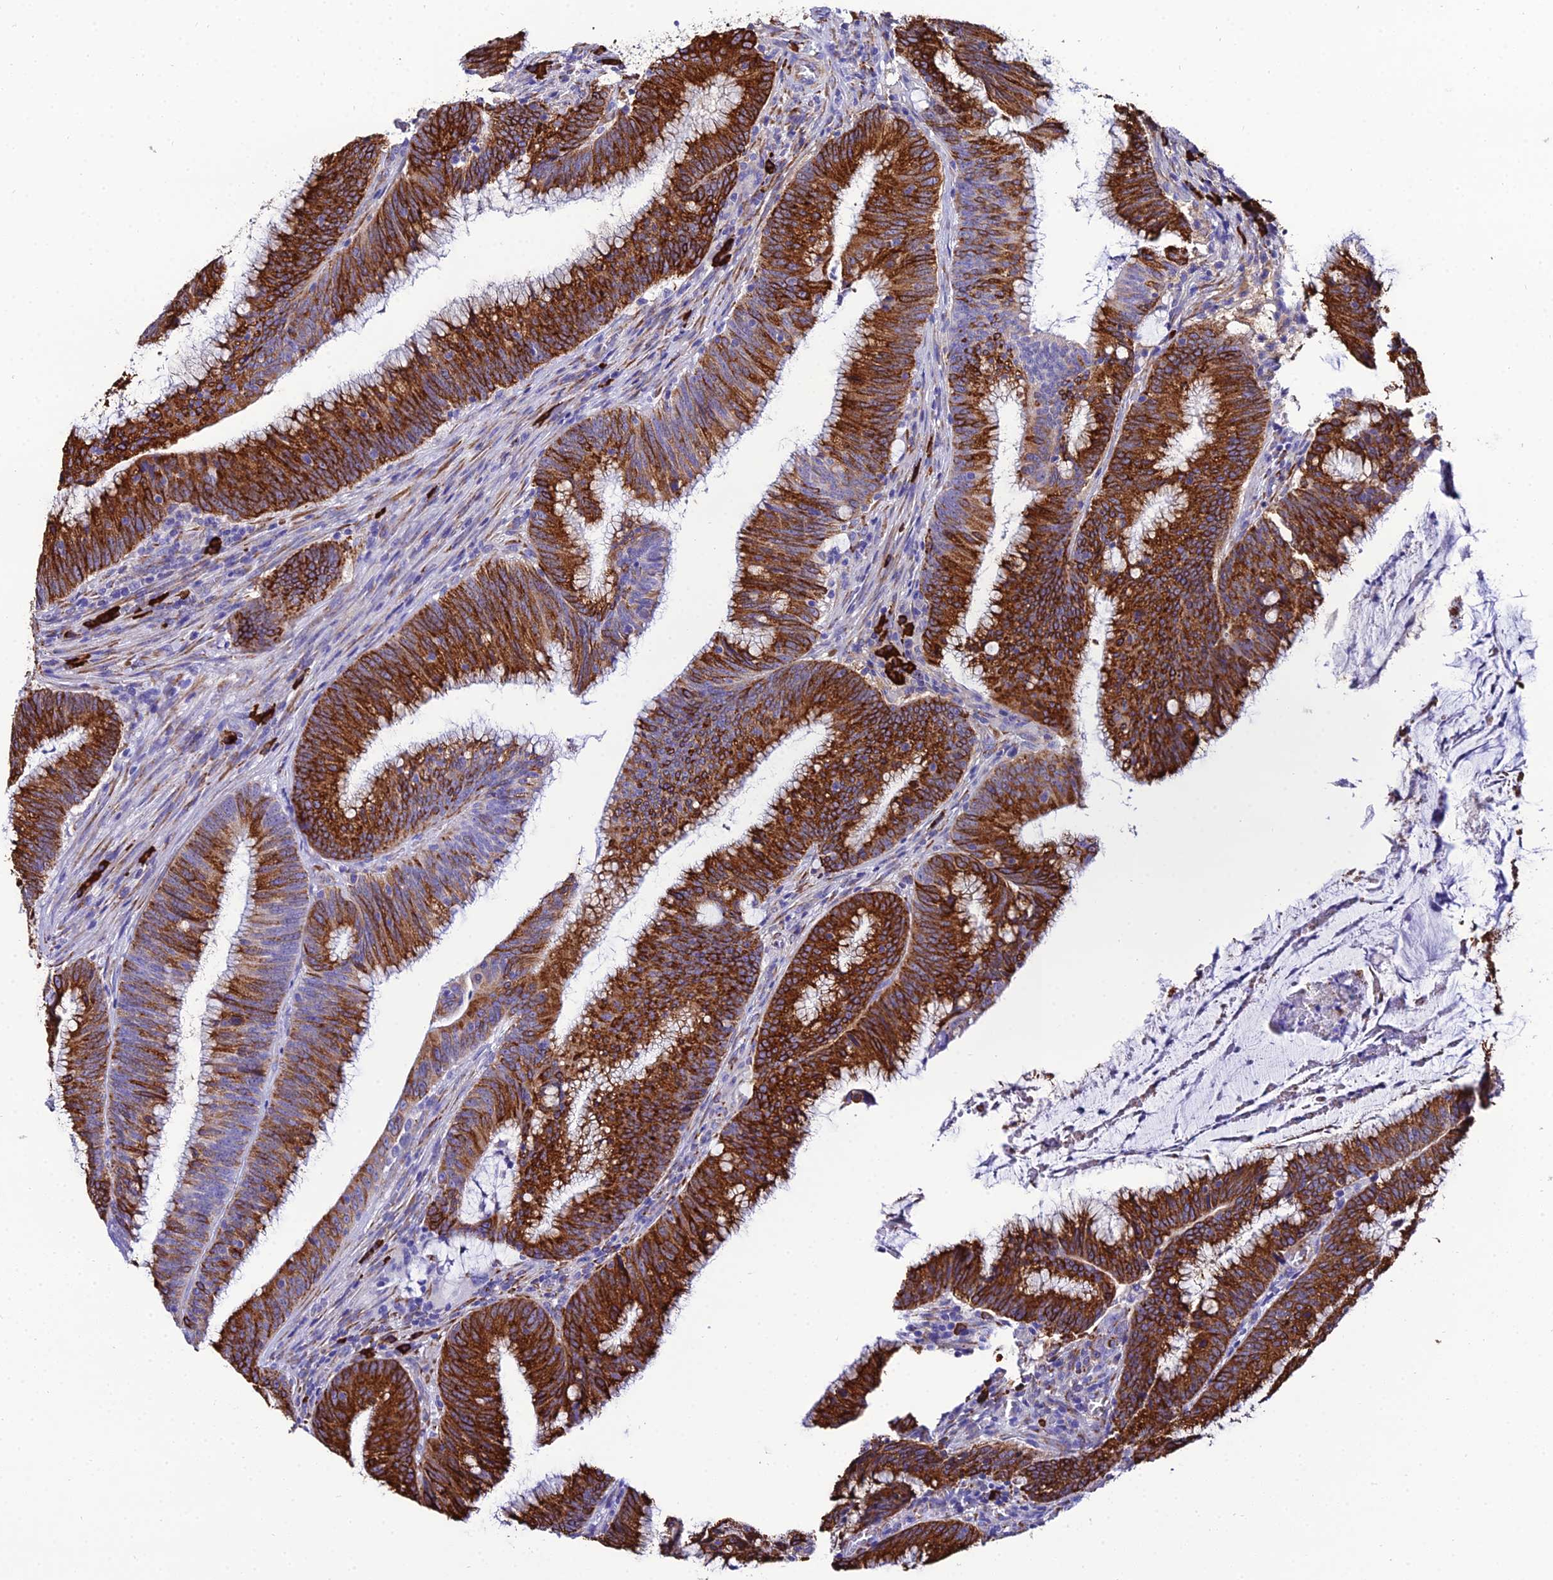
{"staining": {"intensity": "strong", "quantity": ">75%", "location": "cytoplasmic/membranous"}, "tissue": "colorectal cancer", "cell_type": "Tumor cells", "image_type": "cancer", "snomed": [{"axis": "morphology", "description": "Adenocarcinoma, NOS"}, {"axis": "topography", "description": "Rectum"}], "caption": "Immunohistochemical staining of human colorectal cancer (adenocarcinoma) demonstrates high levels of strong cytoplasmic/membranous protein staining in approximately >75% of tumor cells. (DAB (3,3'-diaminobenzidine) IHC, brown staining for protein, blue staining for nuclei).", "gene": "TXNDC5", "patient": {"sex": "female", "age": 77}}